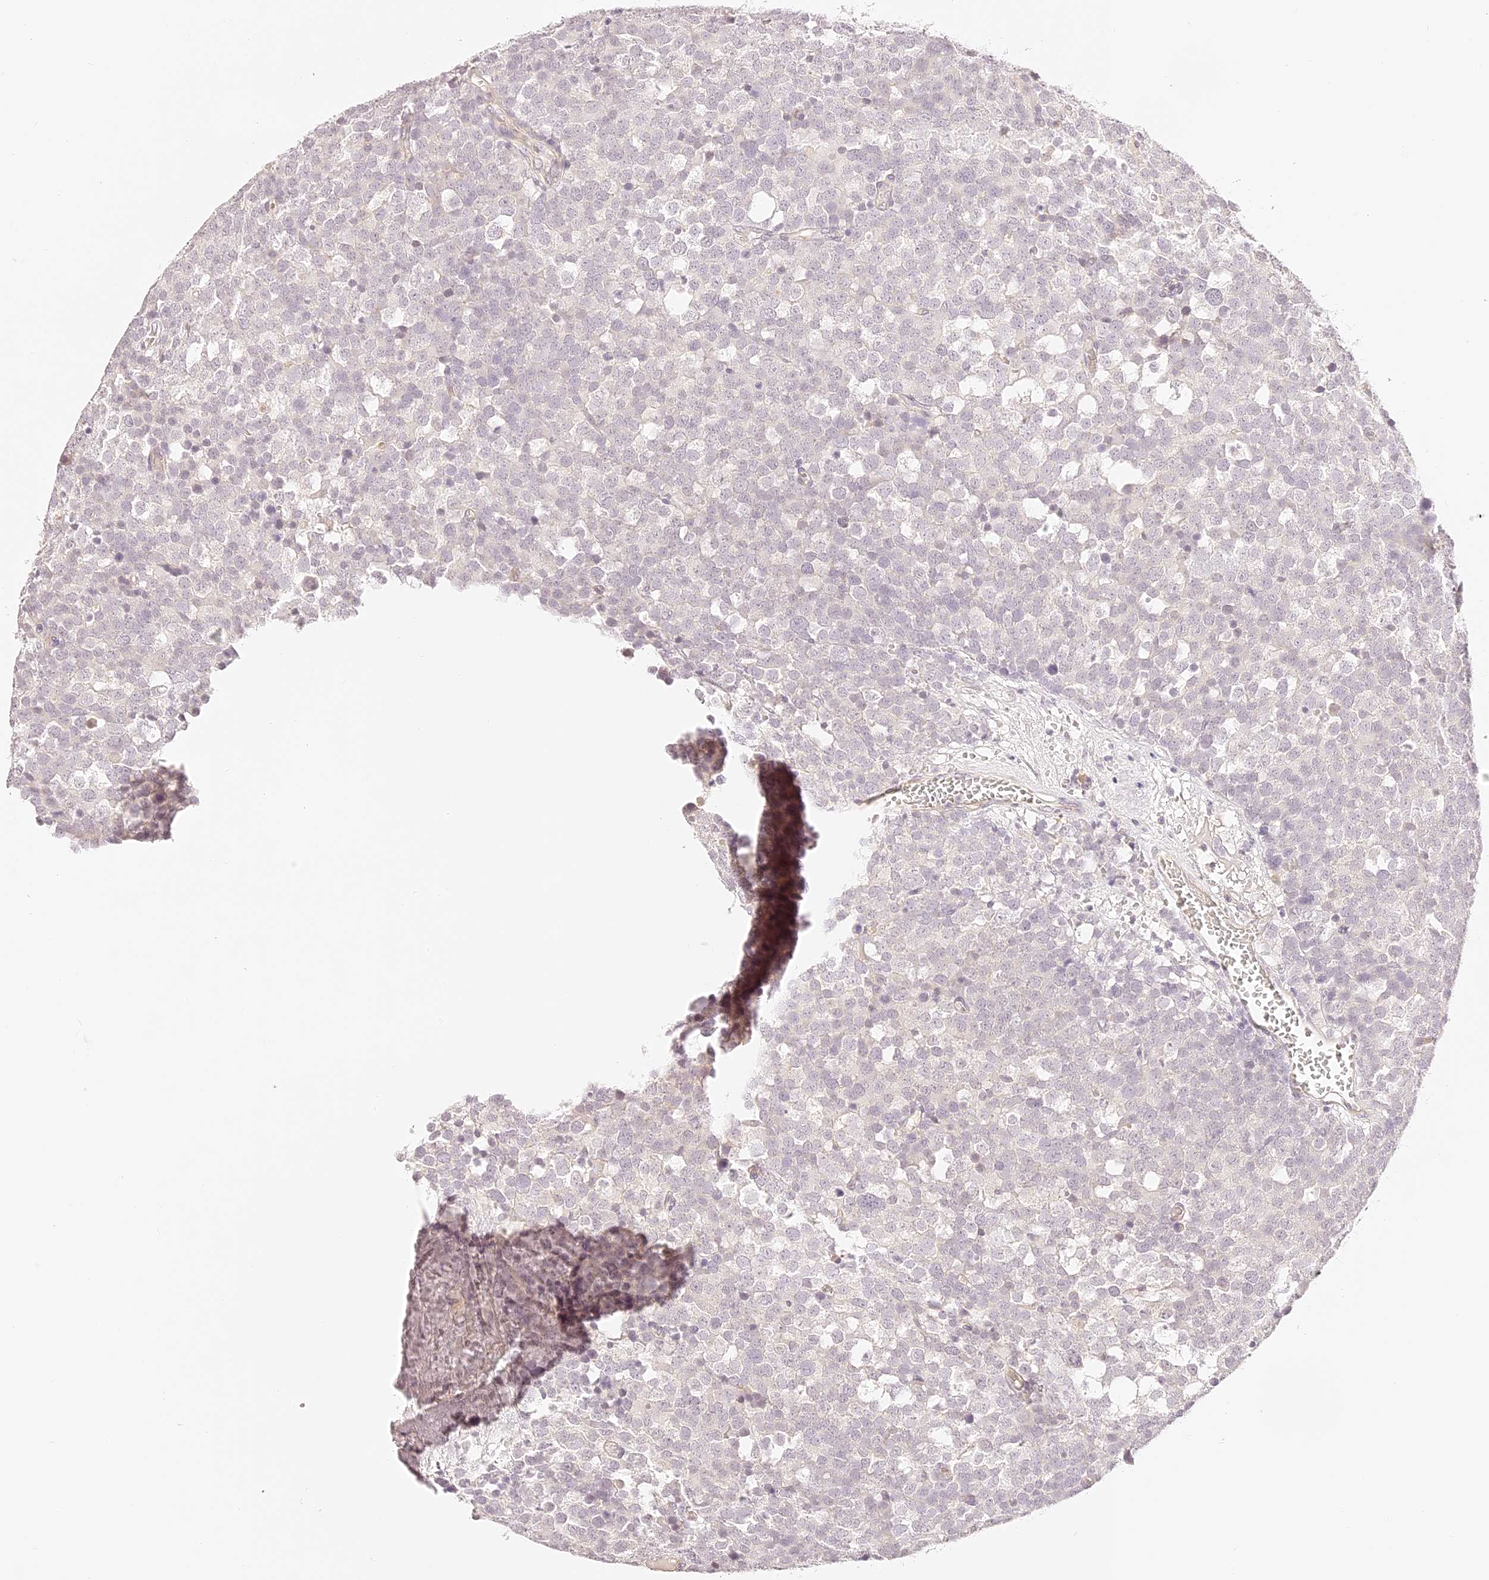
{"staining": {"intensity": "negative", "quantity": "none", "location": "none"}, "tissue": "testis cancer", "cell_type": "Tumor cells", "image_type": "cancer", "snomed": [{"axis": "morphology", "description": "Seminoma, NOS"}, {"axis": "topography", "description": "Testis"}], "caption": "A high-resolution histopathology image shows immunohistochemistry staining of testis seminoma, which reveals no significant positivity in tumor cells.", "gene": "TRIM45", "patient": {"sex": "male", "age": 71}}